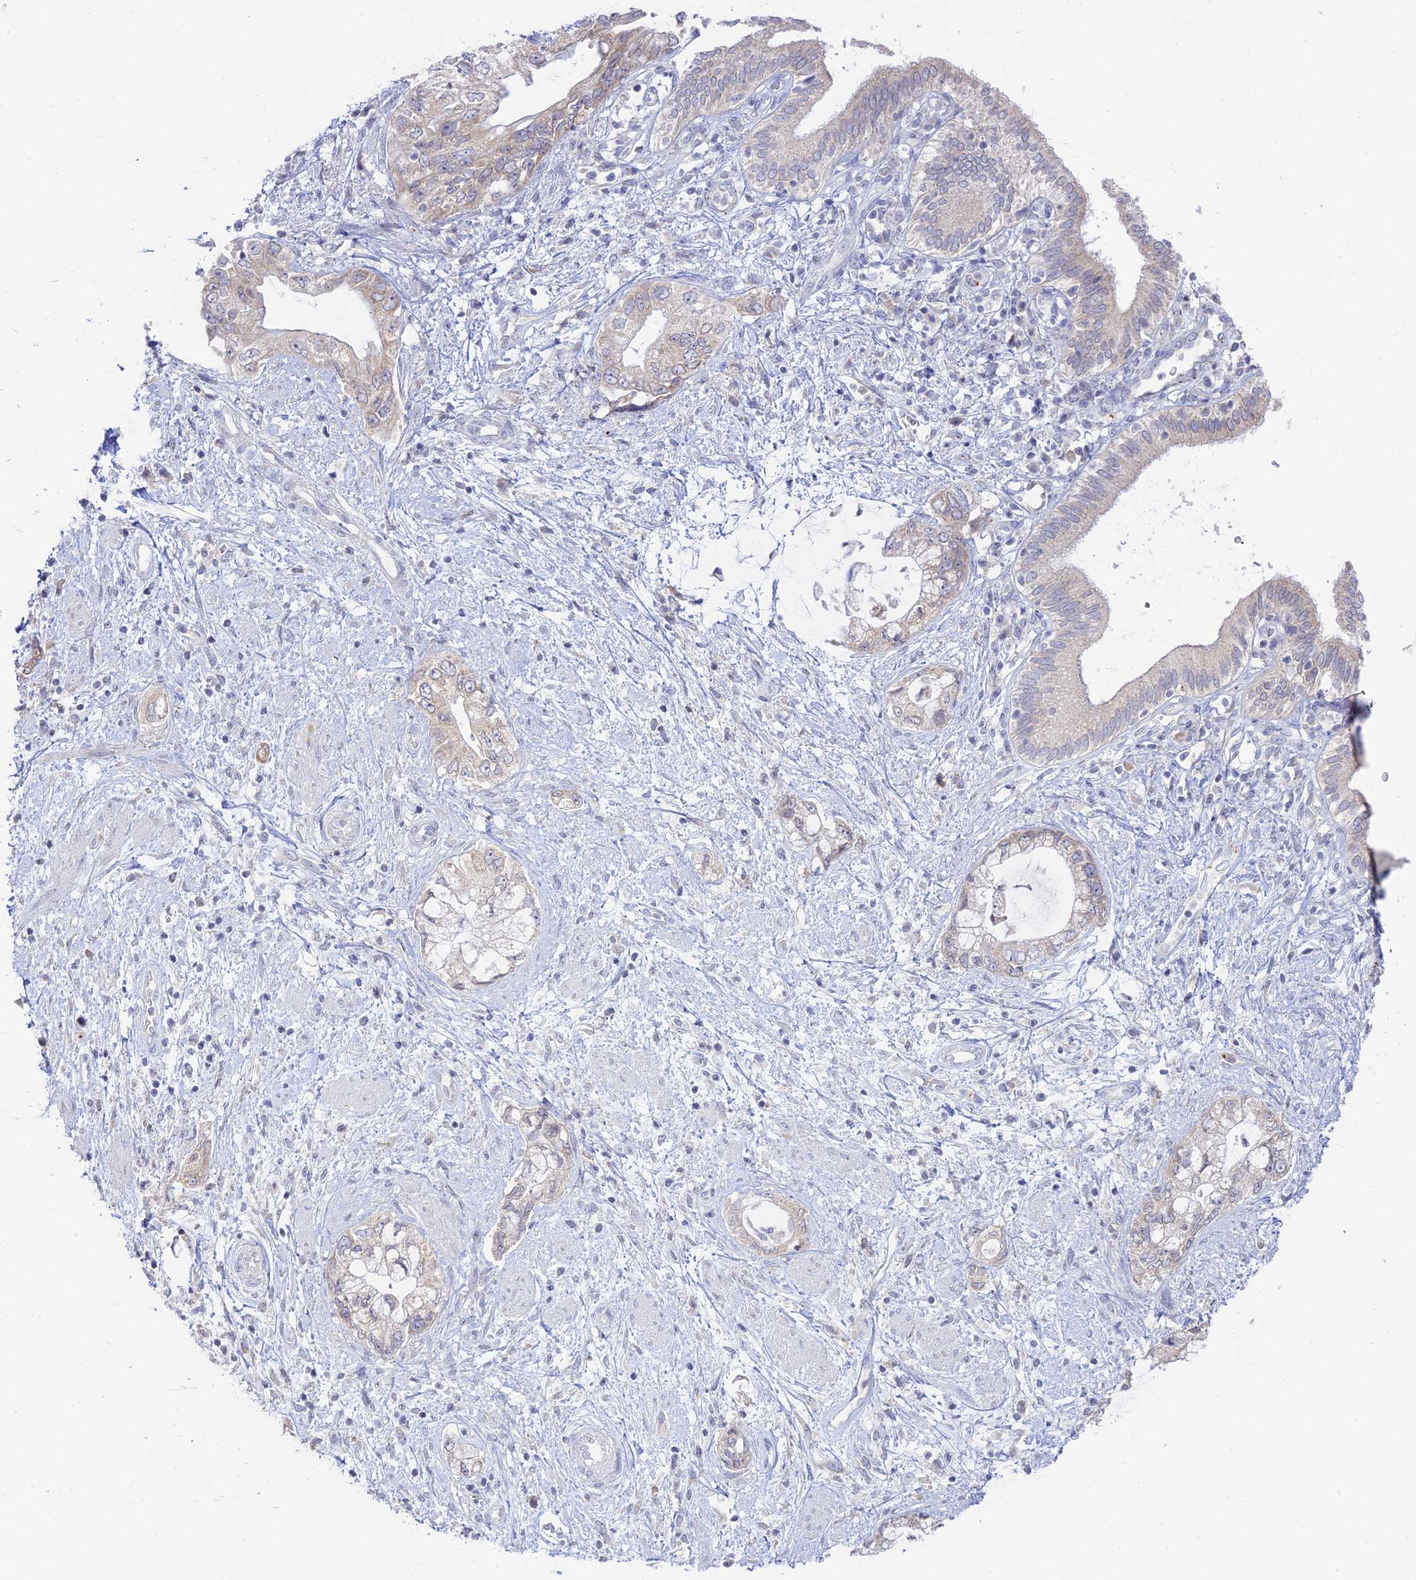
{"staining": {"intensity": "weak", "quantity": "25%-75%", "location": "cytoplasmic/membranous"}, "tissue": "pancreatic cancer", "cell_type": "Tumor cells", "image_type": "cancer", "snomed": [{"axis": "morphology", "description": "Adenocarcinoma, NOS"}, {"axis": "topography", "description": "Pancreas"}], "caption": "Immunohistochemical staining of pancreatic adenocarcinoma demonstrates weak cytoplasmic/membranous protein staining in approximately 25%-75% of tumor cells.", "gene": "TMEM40", "patient": {"sex": "female", "age": 73}}